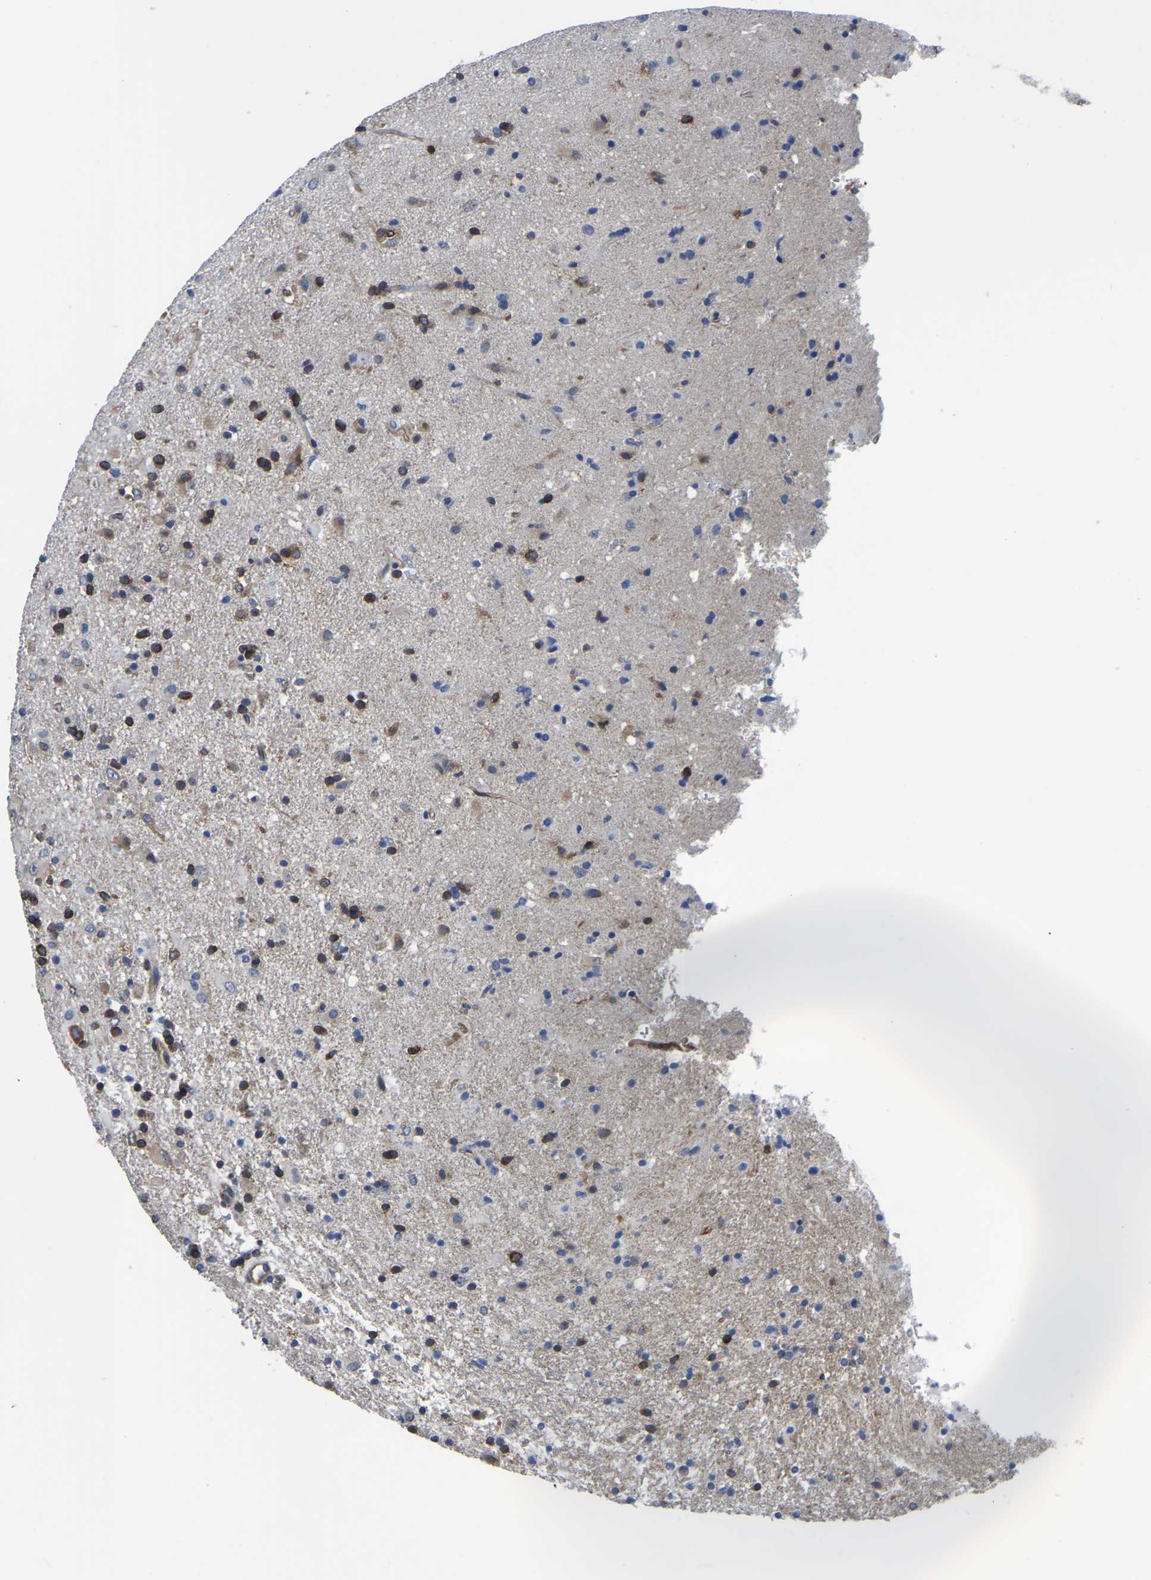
{"staining": {"intensity": "moderate", "quantity": "25%-75%", "location": "cytoplasmic/membranous"}, "tissue": "glioma", "cell_type": "Tumor cells", "image_type": "cancer", "snomed": [{"axis": "morphology", "description": "Glioma, malignant, Low grade"}, {"axis": "topography", "description": "Brain"}], "caption": "Tumor cells demonstrate moderate cytoplasmic/membranous positivity in about 25%-75% of cells in malignant glioma (low-grade). (brown staining indicates protein expression, while blue staining denotes nuclei).", "gene": "TFG", "patient": {"sex": "male", "age": 65}}